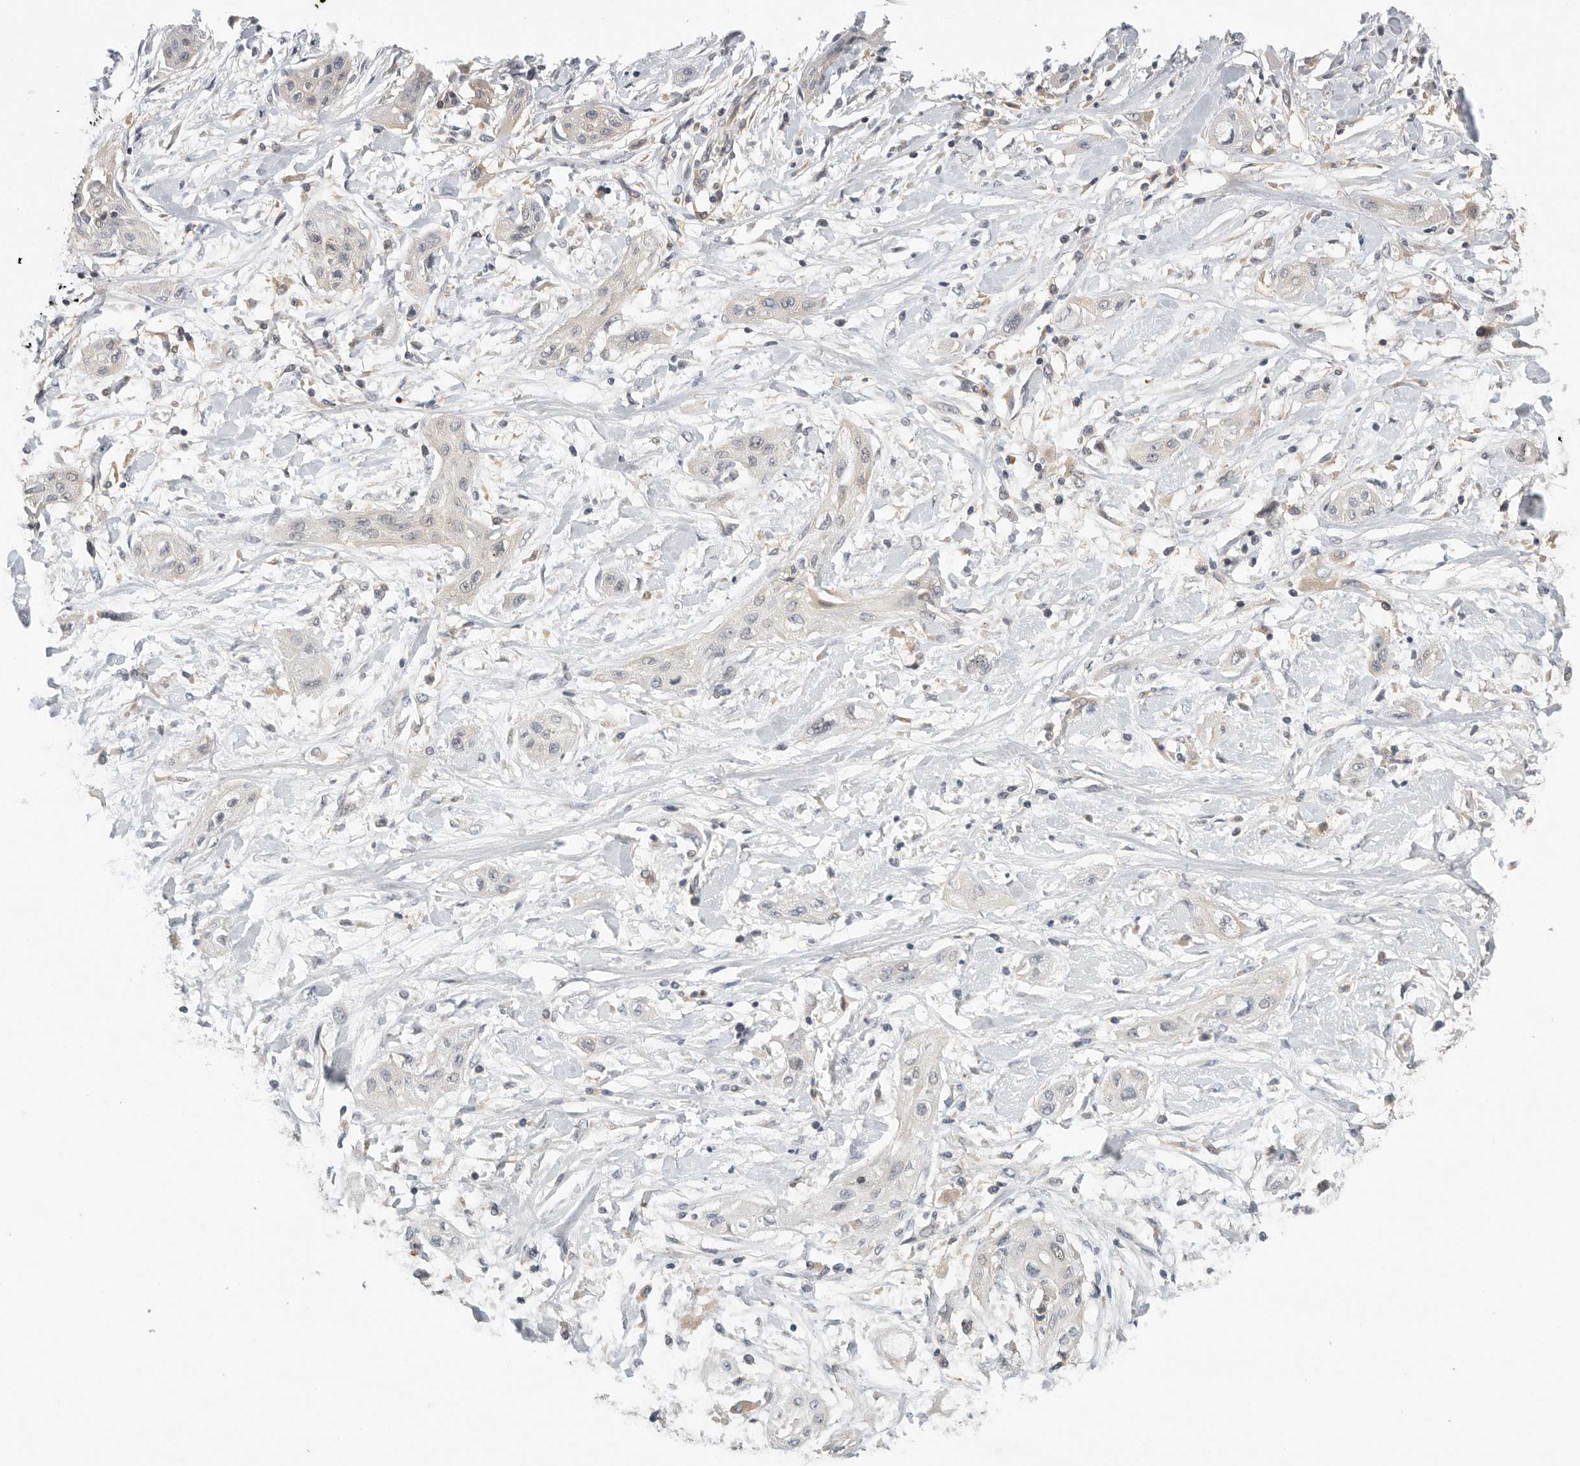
{"staining": {"intensity": "negative", "quantity": "none", "location": "none"}, "tissue": "lung cancer", "cell_type": "Tumor cells", "image_type": "cancer", "snomed": [{"axis": "morphology", "description": "Squamous cell carcinoma, NOS"}, {"axis": "topography", "description": "Lung"}], "caption": "High power microscopy image of an IHC histopathology image of lung cancer, revealing no significant staining in tumor cells.", "gene": "CCT8", "patient": {"sex": "female", "age": 47}}